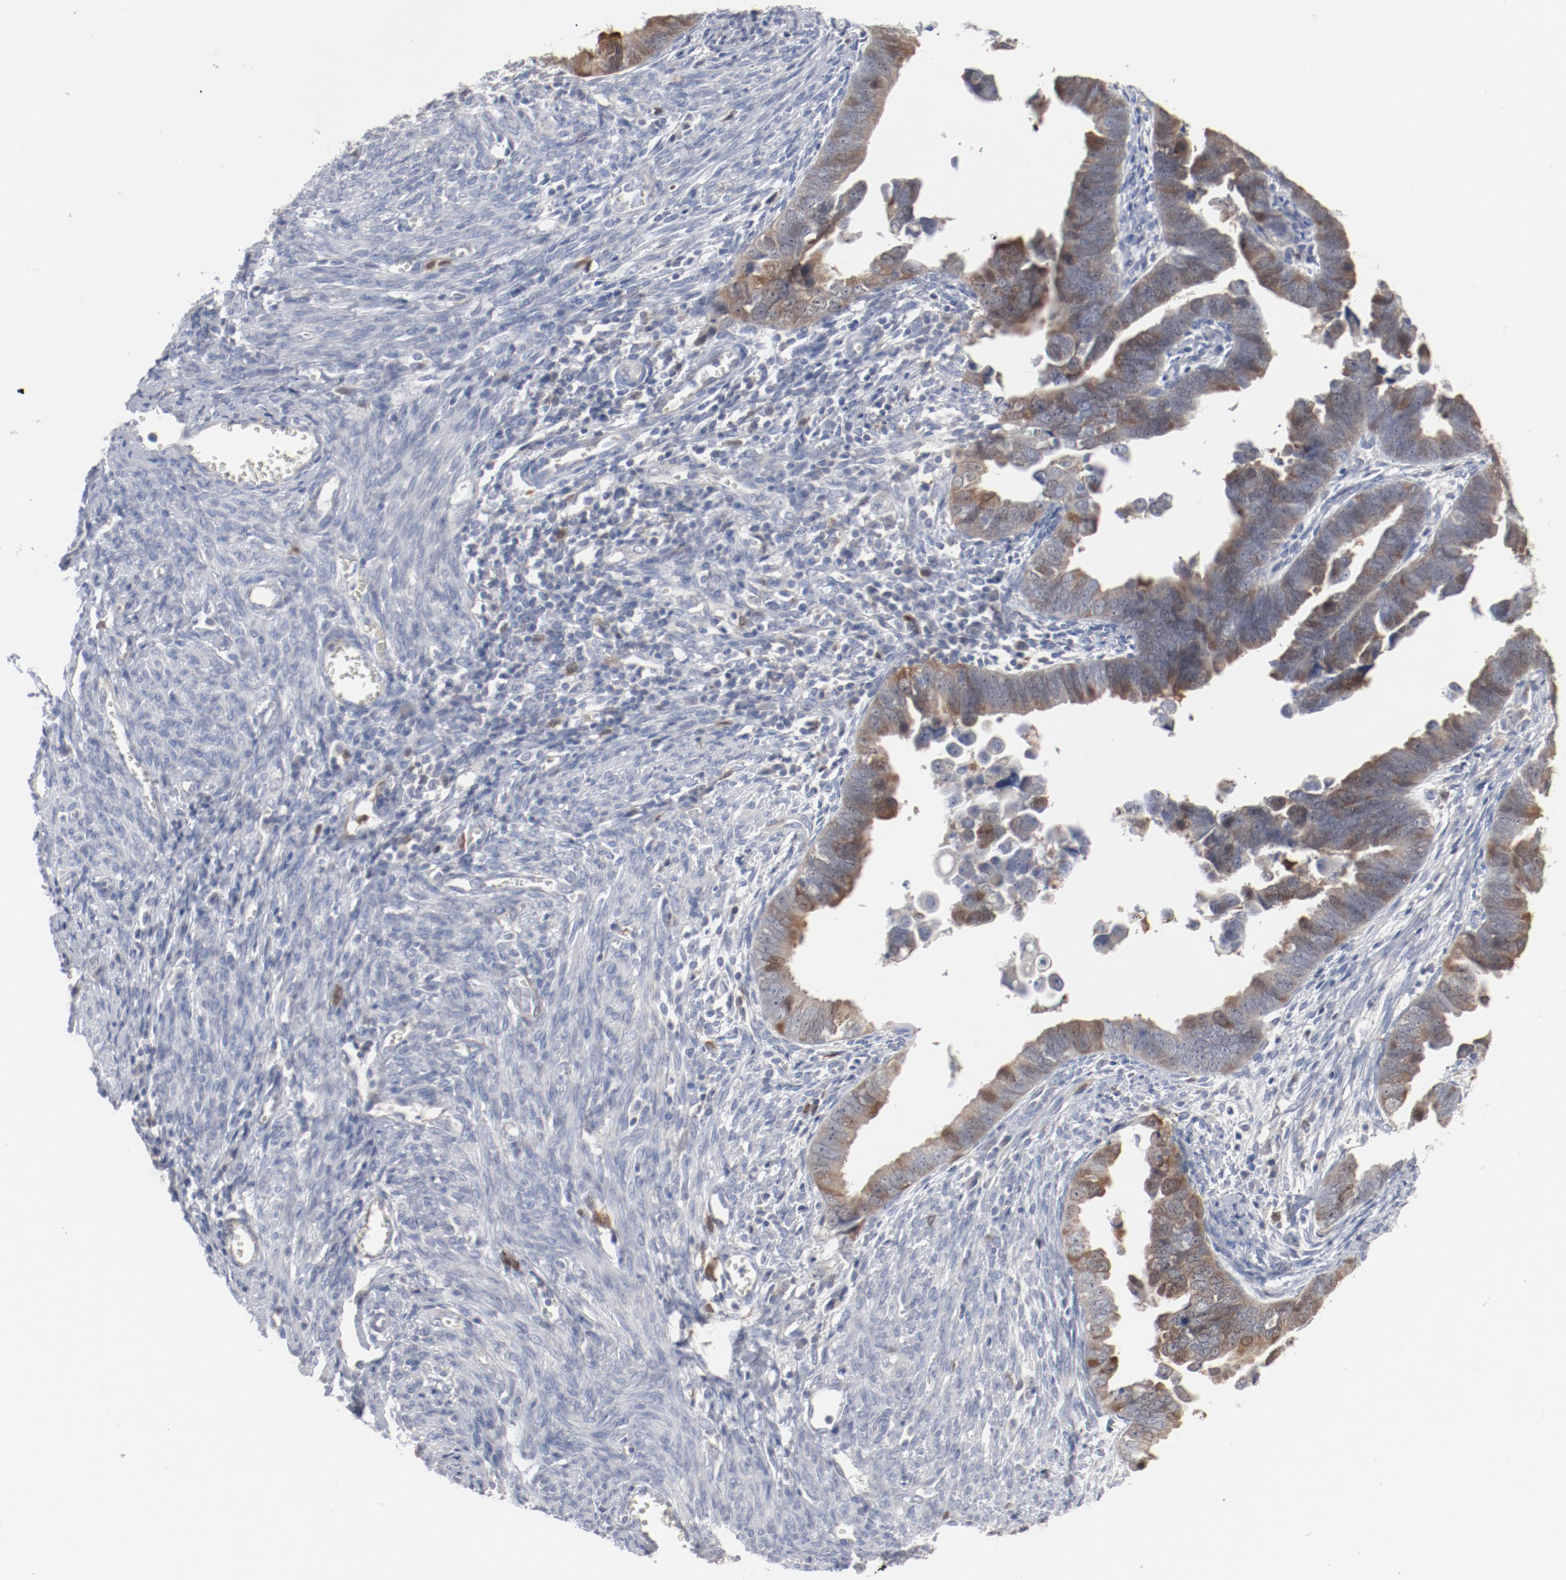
{"staining": {"intensity": "moderate", "quantity": ">75%", "location": "cytoplasmic/membranous"}, "tissue": "endometrial cancer", "cell_type": "Tumor cells", "image_type": "cancer", "snomed": [{"axis": "morphology", "description": "Adenocarcinoma, NOS"}, {"axis": "topography", "description": "Endometrium"}], "caption": "Endometrial cancer (adenocarcinoma) stained with a protein marker demonstrates moderate staining in tumor cells.", "gene": "CDK1", "patient": {"sex": "female", "age": 75}}